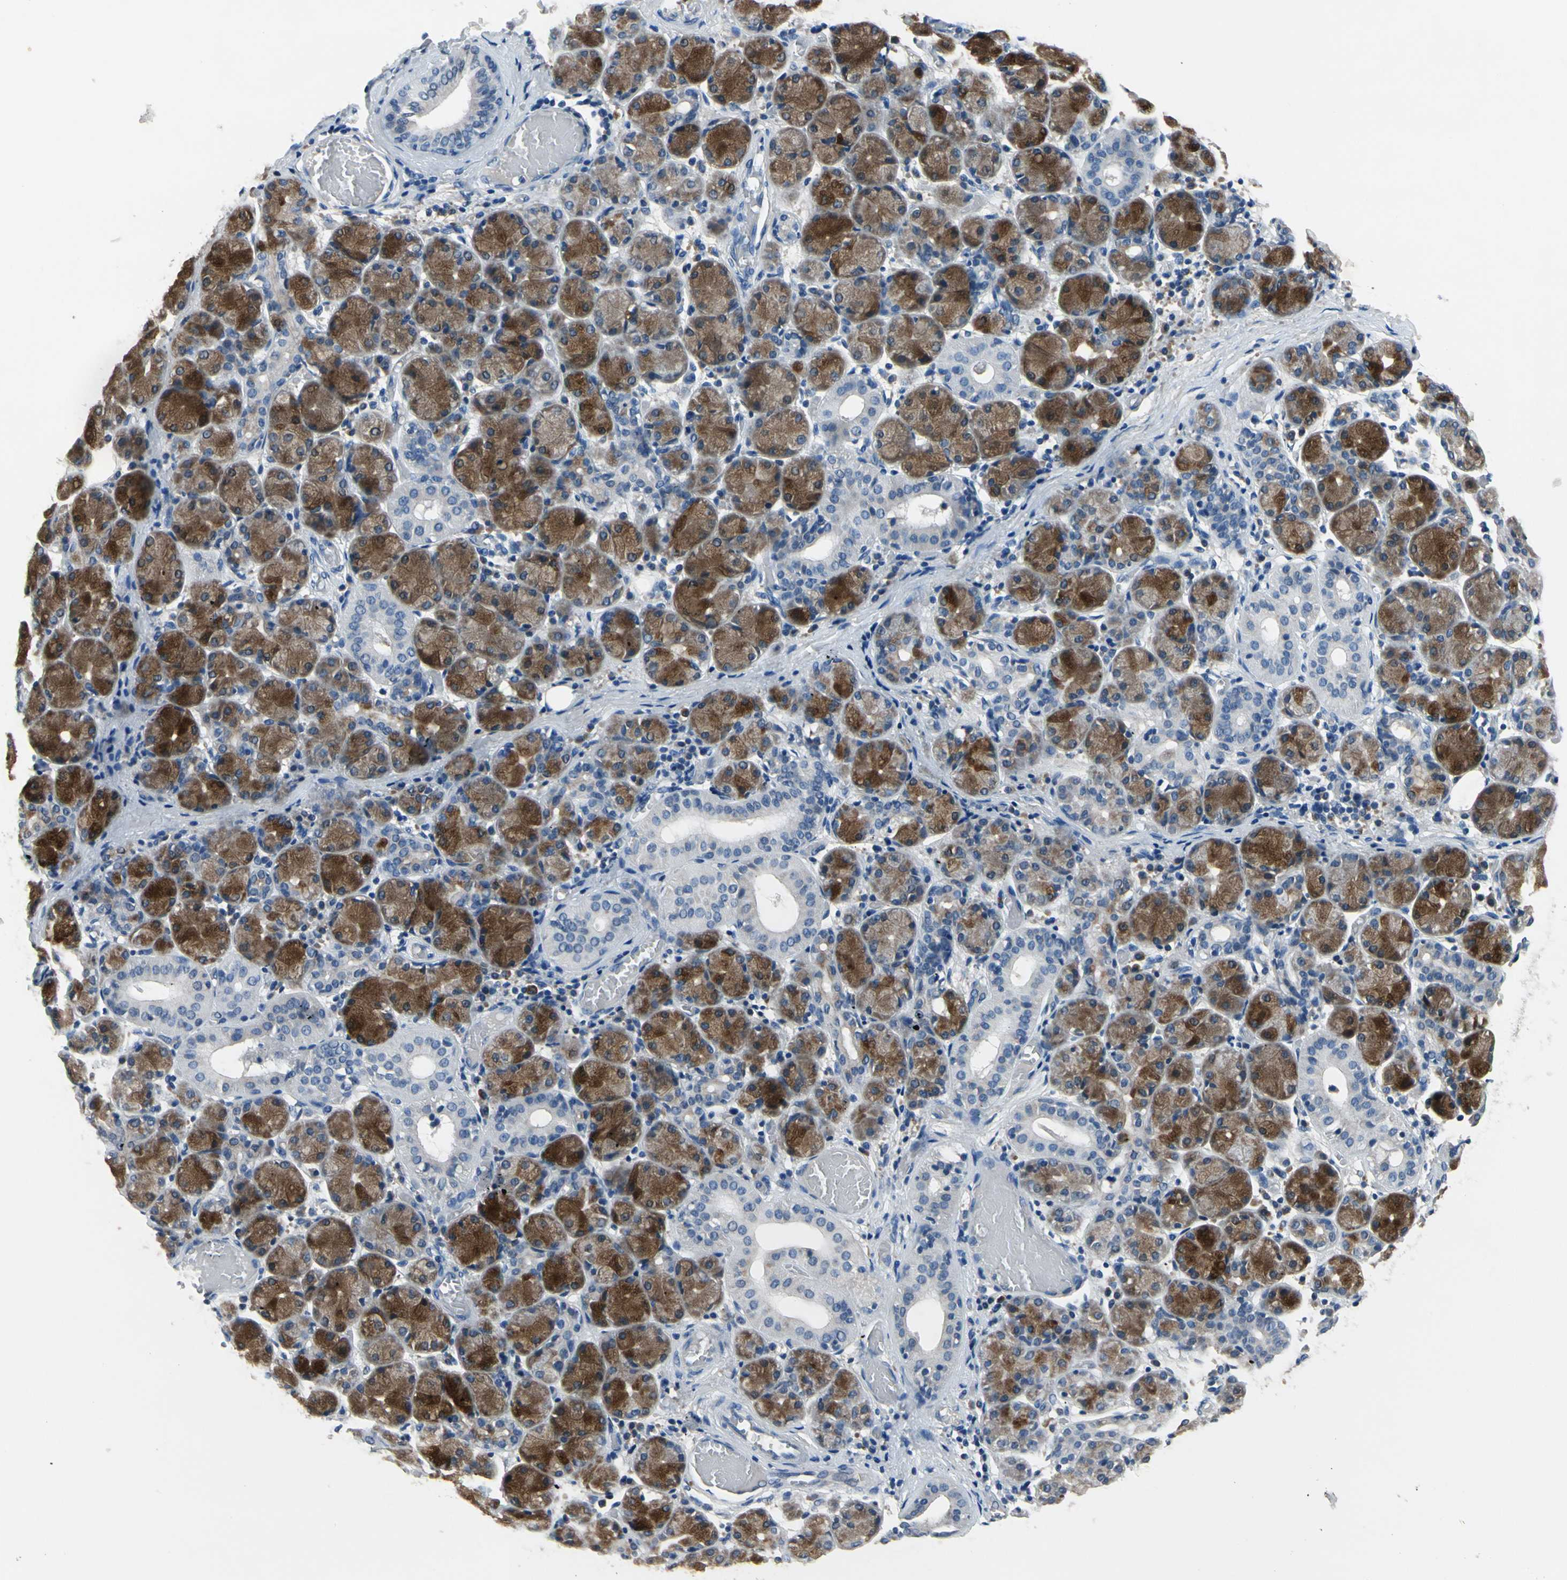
{"staining": {"intensity": "strong", "quantity": "25%-75%", "location": "cytoplasmic/membranous"}, "tissue": "salivary gland", "cell_type": "Glandular cells", "image_type": "normal", "snomed": [{"axis": "morphology", "description": "Normal tissue, NOS"}, {"axis": "topography", "description": "Salivary gland"}], "caption": "This histopathology image exhibits immunohistochemistry (IHC) staining of unremarkable human salivary gland, with high strong cytoplasmic/membranous expression in approximately 25%-75% of glandular cells.", "gene": "SELENOK", "patient": {"sex": "female", "age": 24}}